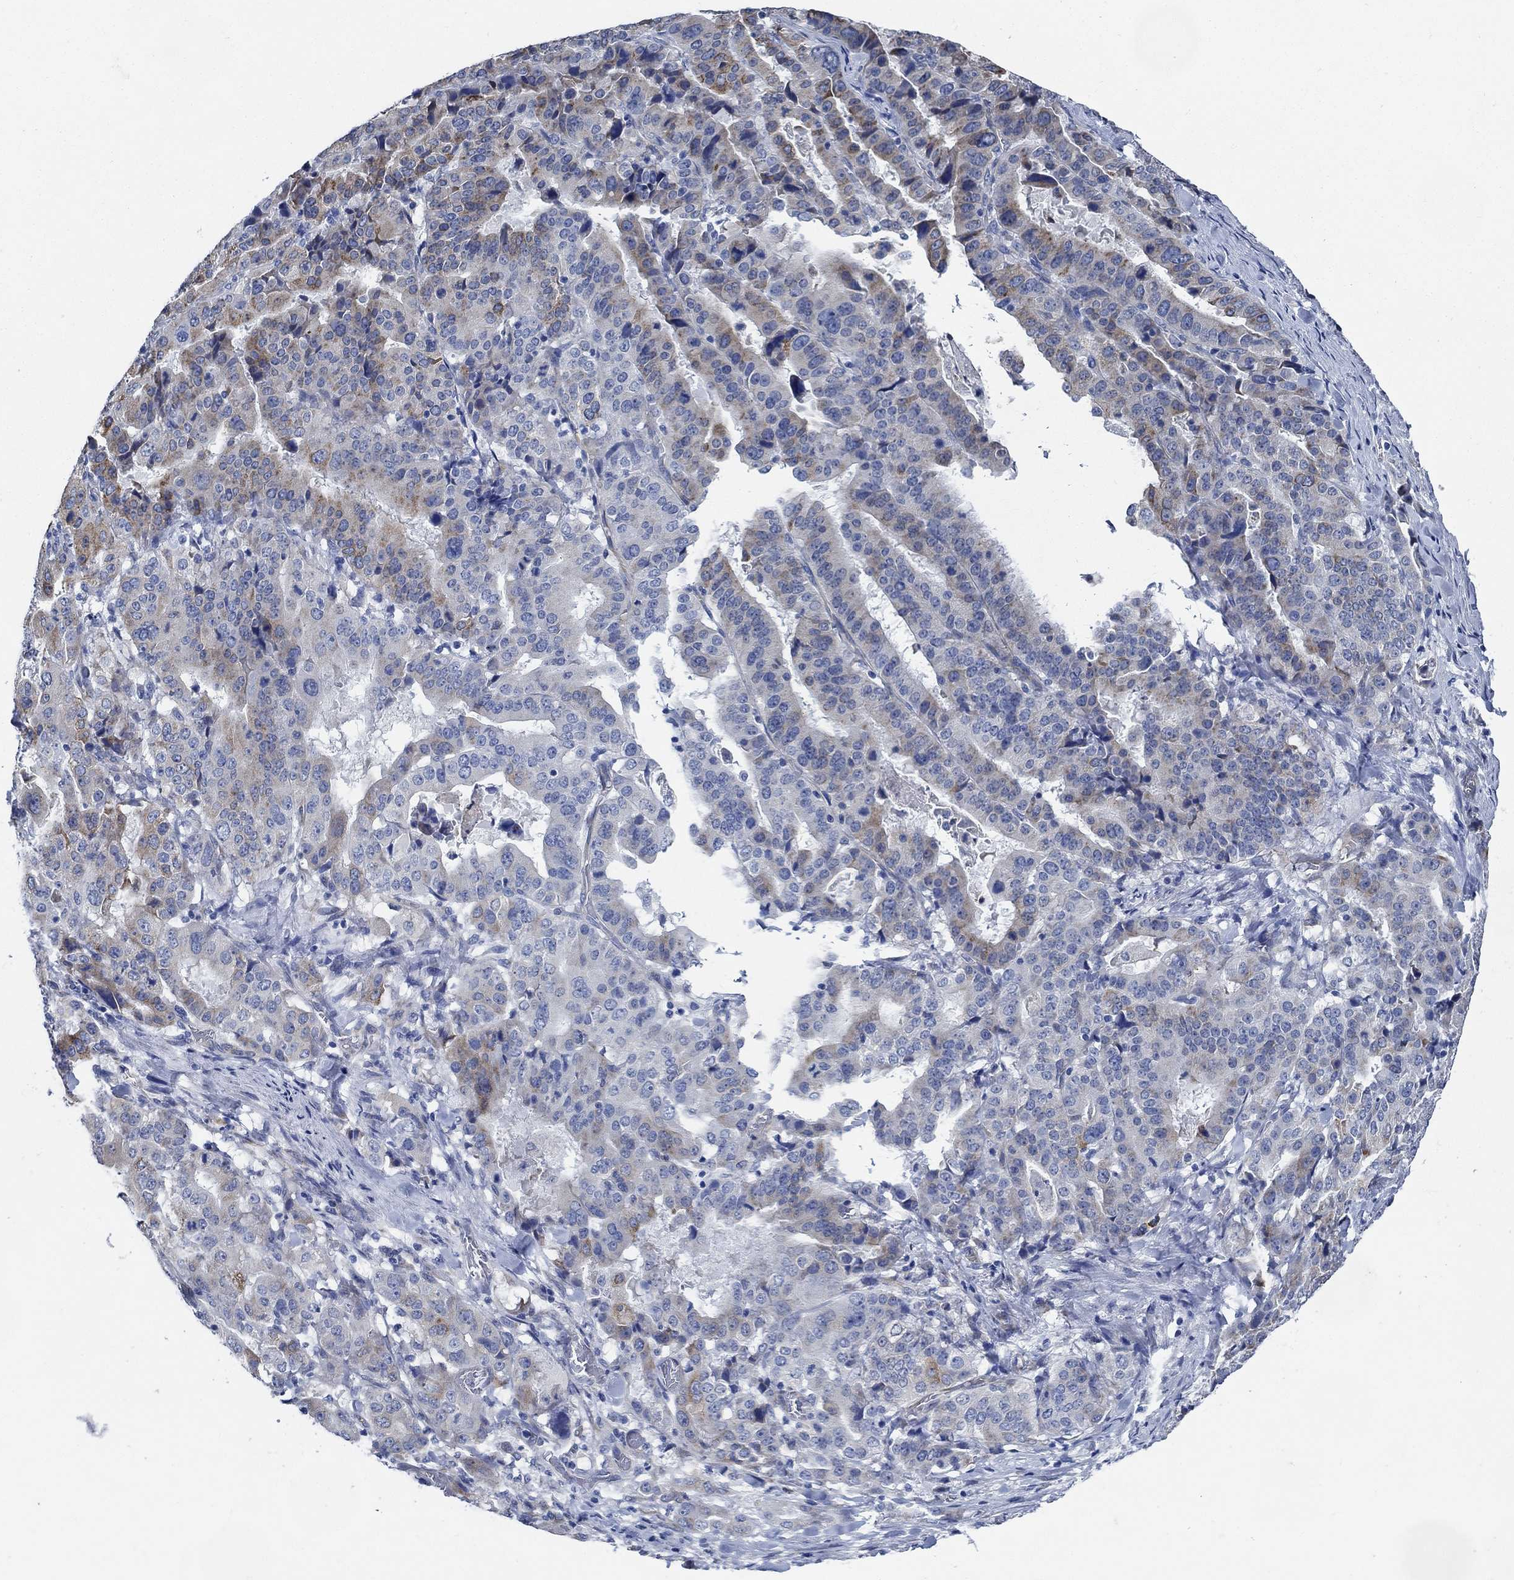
{"staining": {"intensity": "moderate", "quantity": "<25%", "location": "cytoplasmic/membranous"}, "tissue": "stomach cancer", "cell_type": "Tumor cells", "image_type": "cancer", "snomed": [{"axis": "morphology", "description": "Adenocarcinoma, NOS"}, {"axis": "topography", "description": "Stomach"}], "caption": "Immunohistochemical staining of stomach cancer (adenocarcinoma) shows low levels of moderate cytoplasmic/membranous protein expression in approximately <25% of tumor cells.", "gene": "HECW2", "patient": {"sex": "male", "age": 48}}